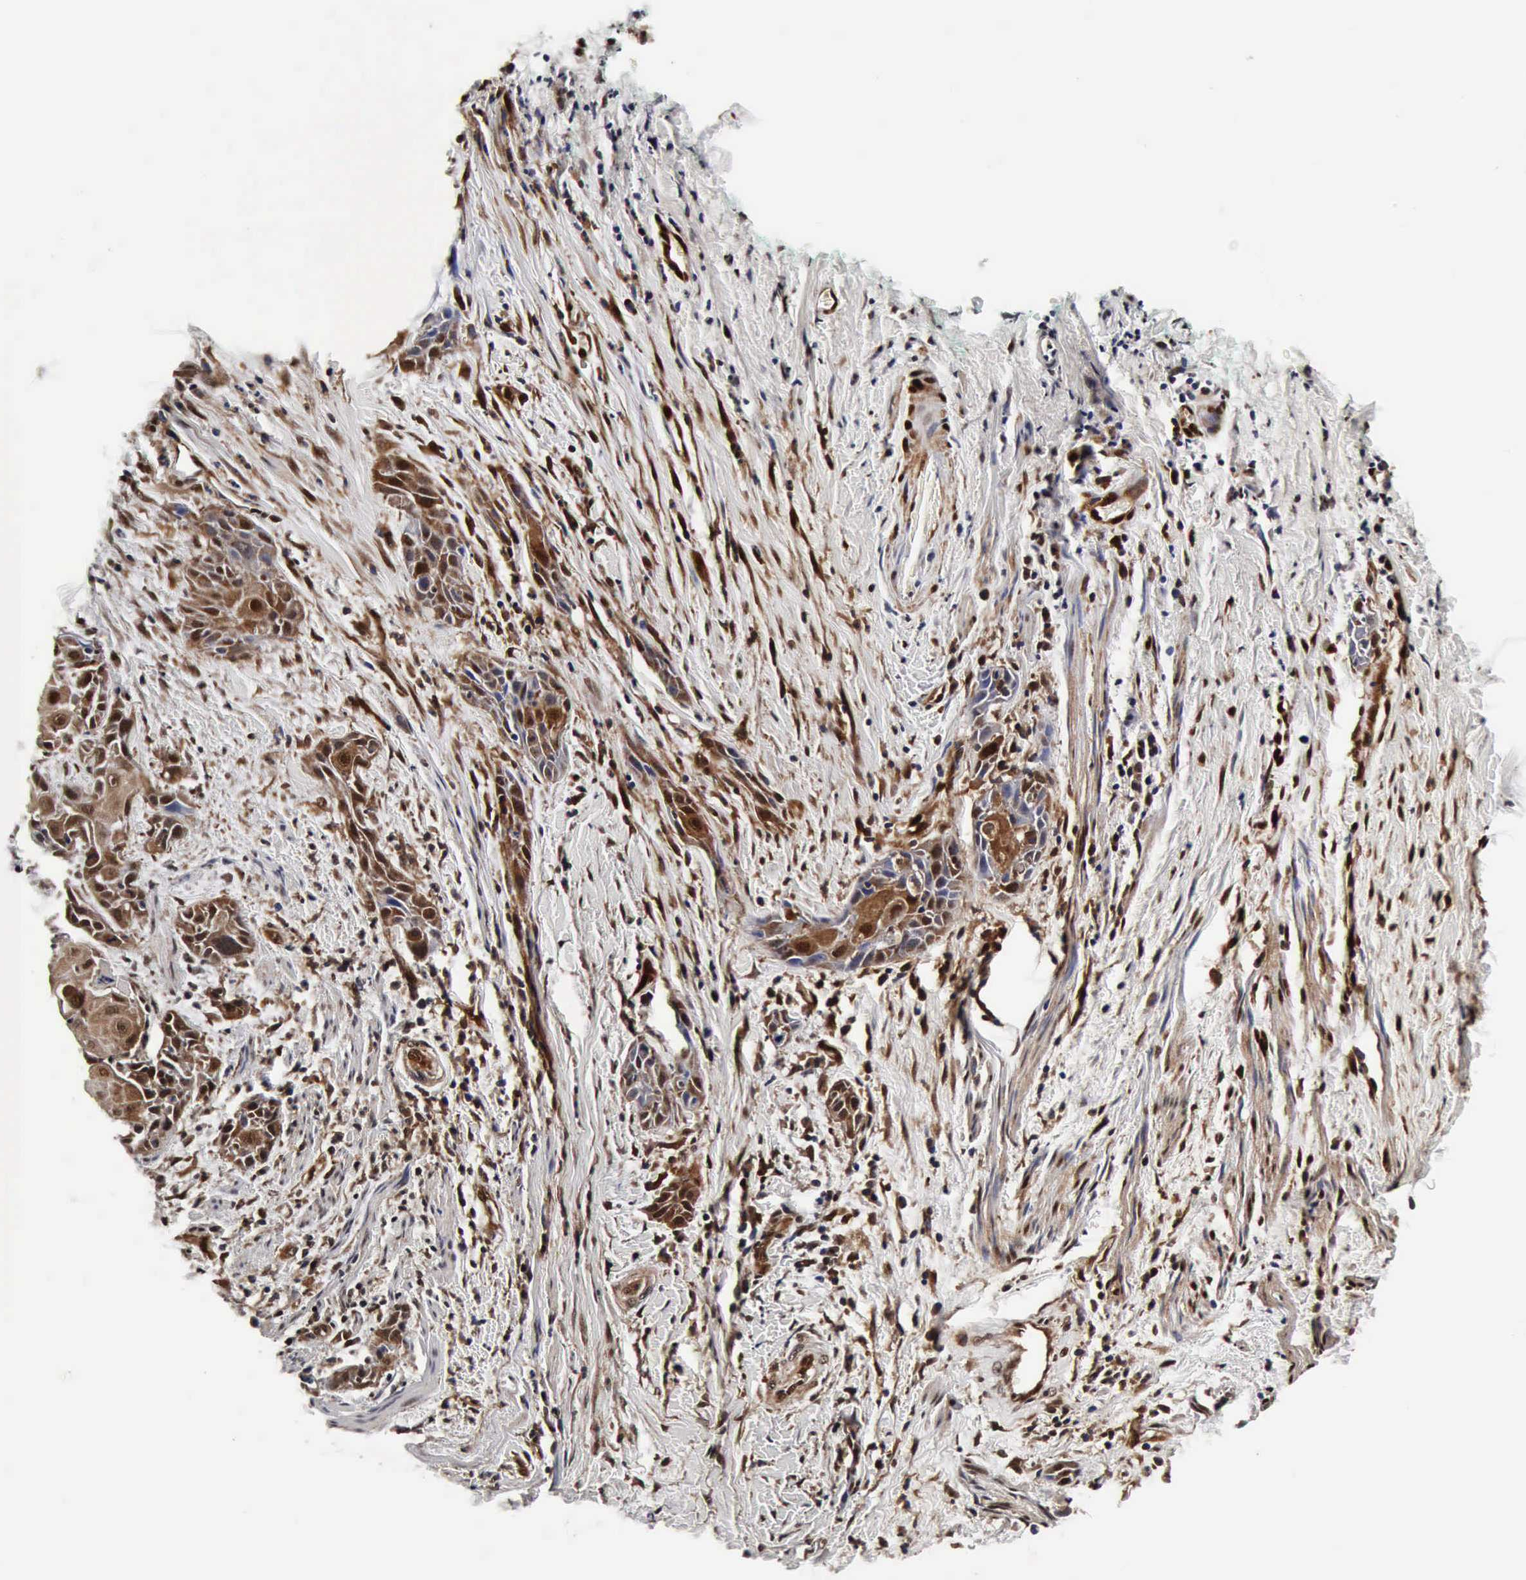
{"staining": {"intensity": "moderate", "quantity": ">75%", "location": "cytoplasmic/membranous,nuclear"}, "tissue": "skin cancer", "cell_type": "Tumor cells", "image_type": "cancer", "snomed": [{"axis": "morphology", "description": "Squamous cell carcinoma, NOS"}, {"axis": "topography", "description": "Skin"}, {"axis": "topography", "description": "Anal"}], "caption": "Skin cancer (squamous cell carcinoma) was stained to show a protein in brown. There is medium levels of moderate cytoplasmic/membranous and nuclear expression in approximately >75% of tumor cells. (DAB = brown stain, brightfield microscopy at high magnification).", "gene": "UBC", "patient": {"sex": "male", "age": 64}}